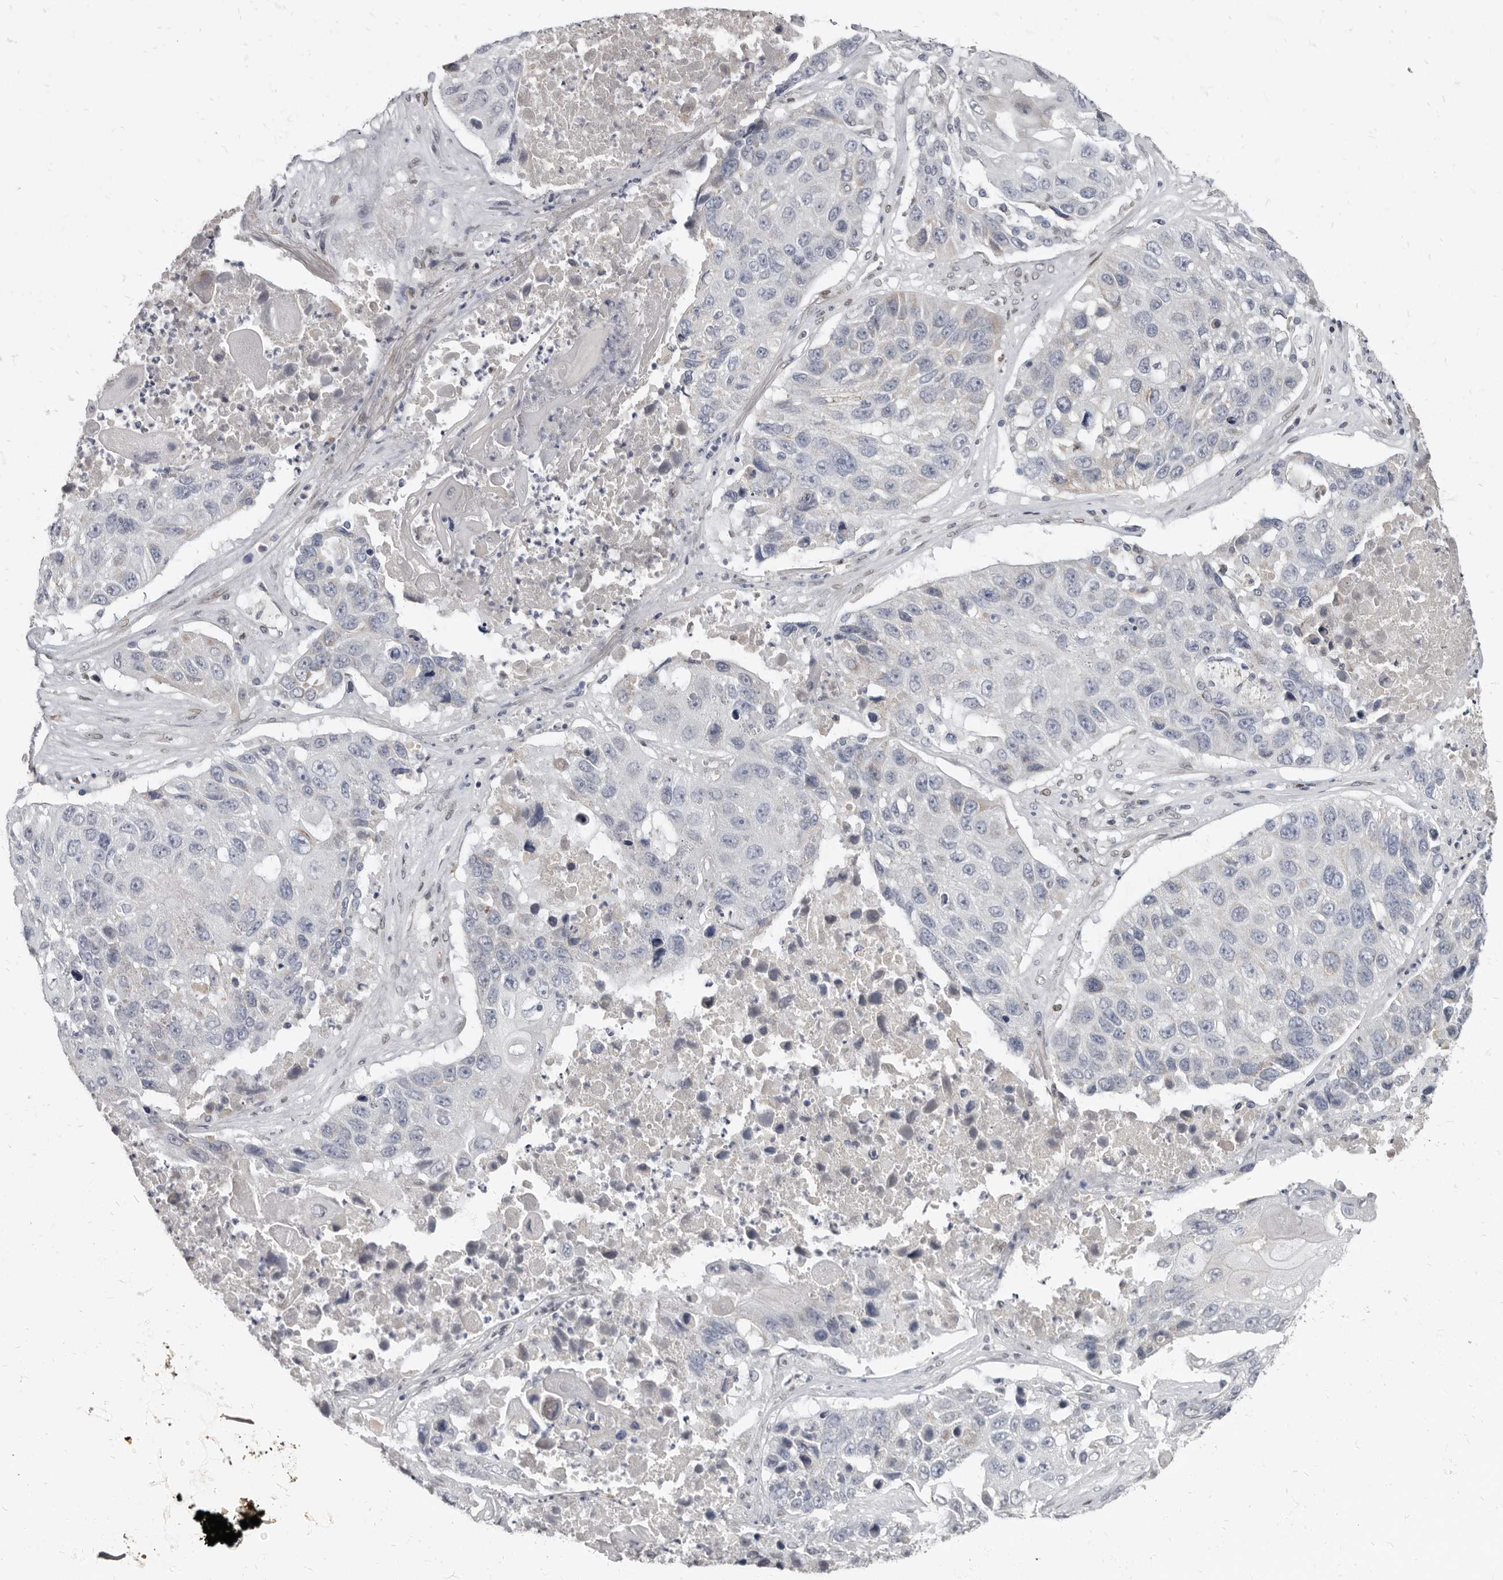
{"staining": {"intensity": "negative", "quantity": "none", "location": "none"}, "tissue": "lung cancer", "cell_type": "Tumor cells", "image_type": "cancer", "snomed": [{"axis": "morphology", "description": "Squamous cell carcinoma, NOS"}, {"axis": "topography", "description": "Lung"}], "caption": "Histopathology image shows no significant protein positivity in tumor cells of lung cancer. (Stains: DAB (3,3'-diaminobenzidine) immunohistochemistry (IHC) with hematoxylin counter stain, Microscopy: brightfield microscopy at high magnification).", "gene": "MRGPRF", "patient": {"sex": "male", "age": 61}}